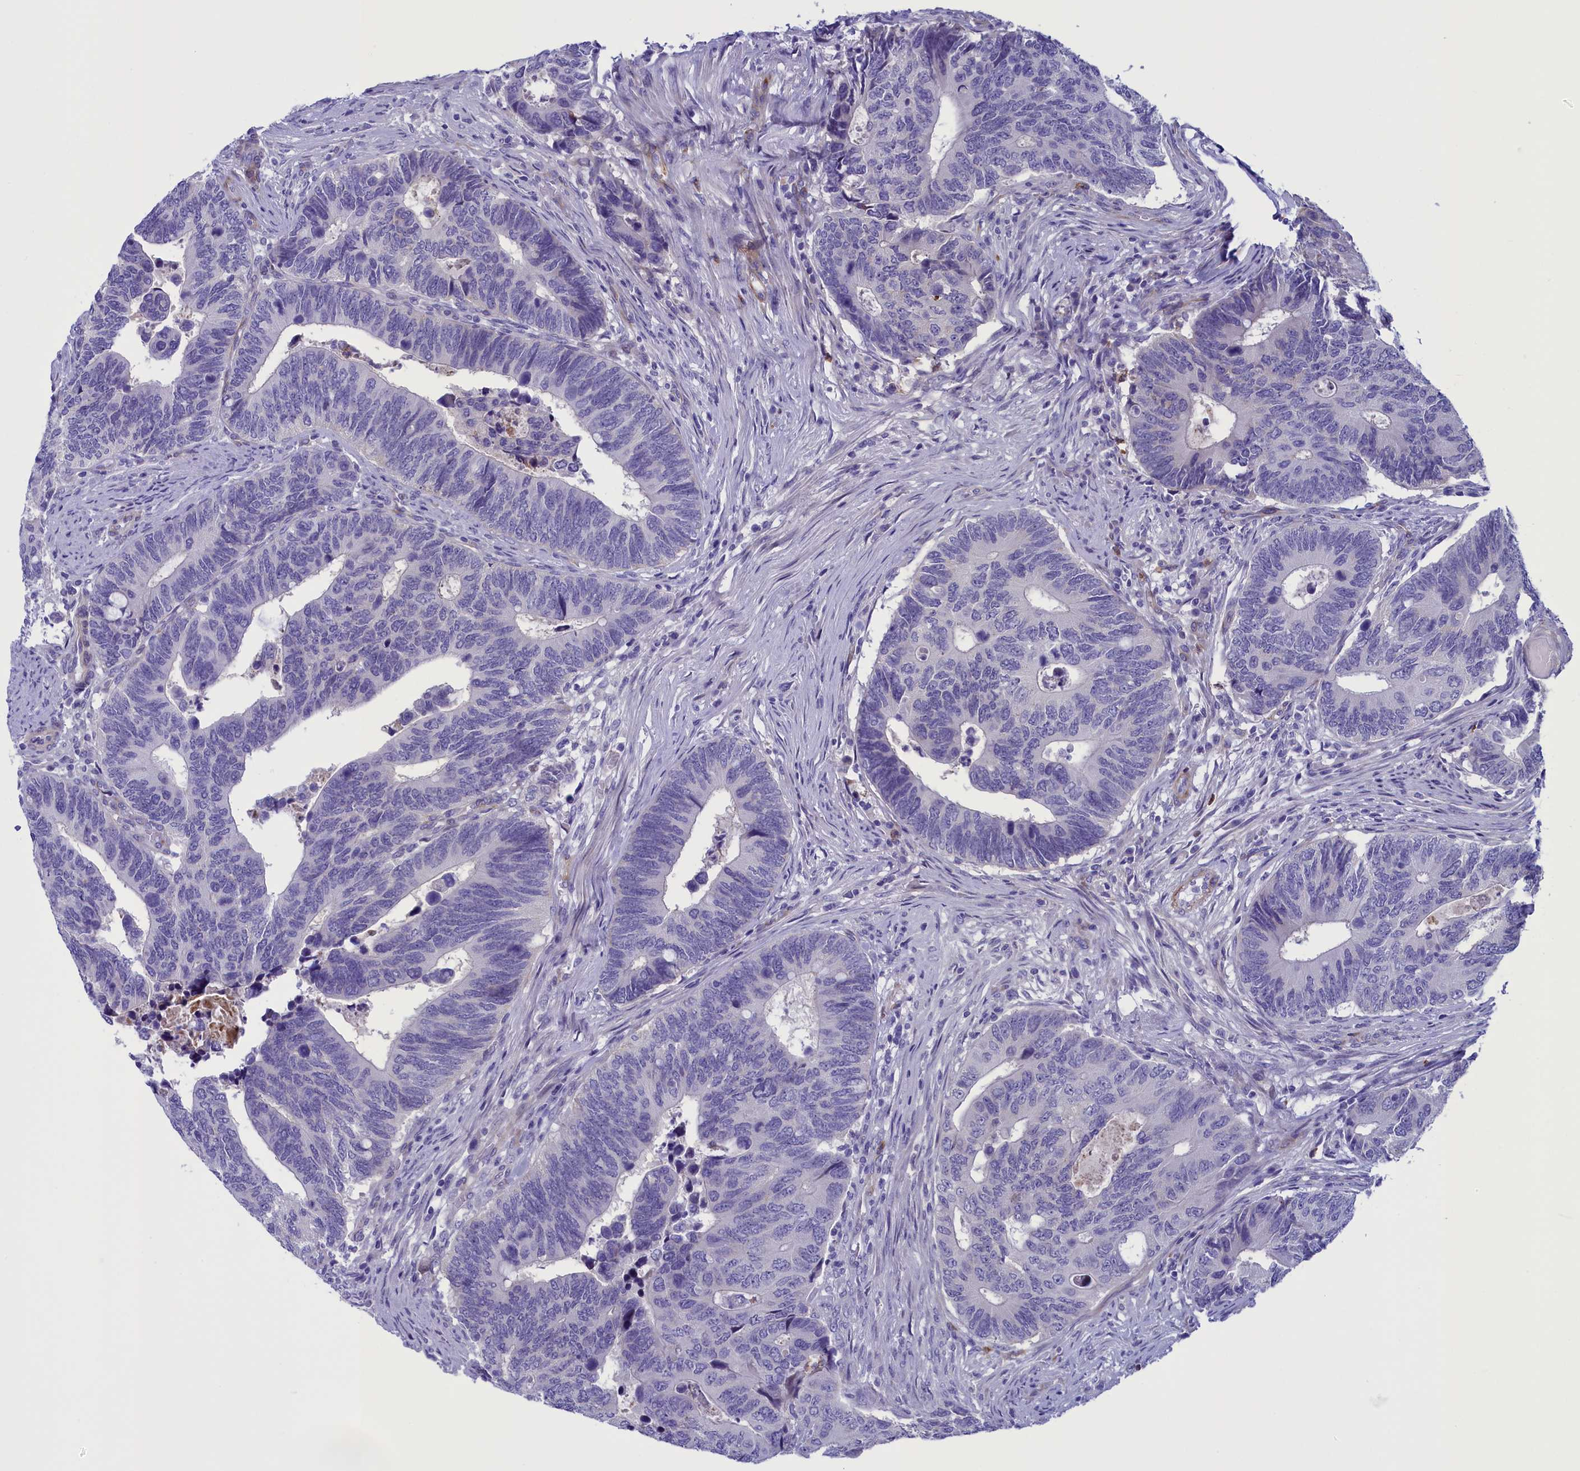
{"staining": {"intensity": "negative", "quantity": "none", "location": "none"}, "tissue": "colorectal cancer", "cell_type": "Tumor cells", "image_type": "cancer", "snomed": [{"axis": "morphology", "description": "Adenocarcinoma, NOS"}, {"axis": "topography", "description": "Colon"}], "caption": "This is an IHC micrograph of colorectal adenocarcinoma. There is no expression in tumor cells.", "gene": "LOXL1", "patient": {"sex": "male", "age": 87}}